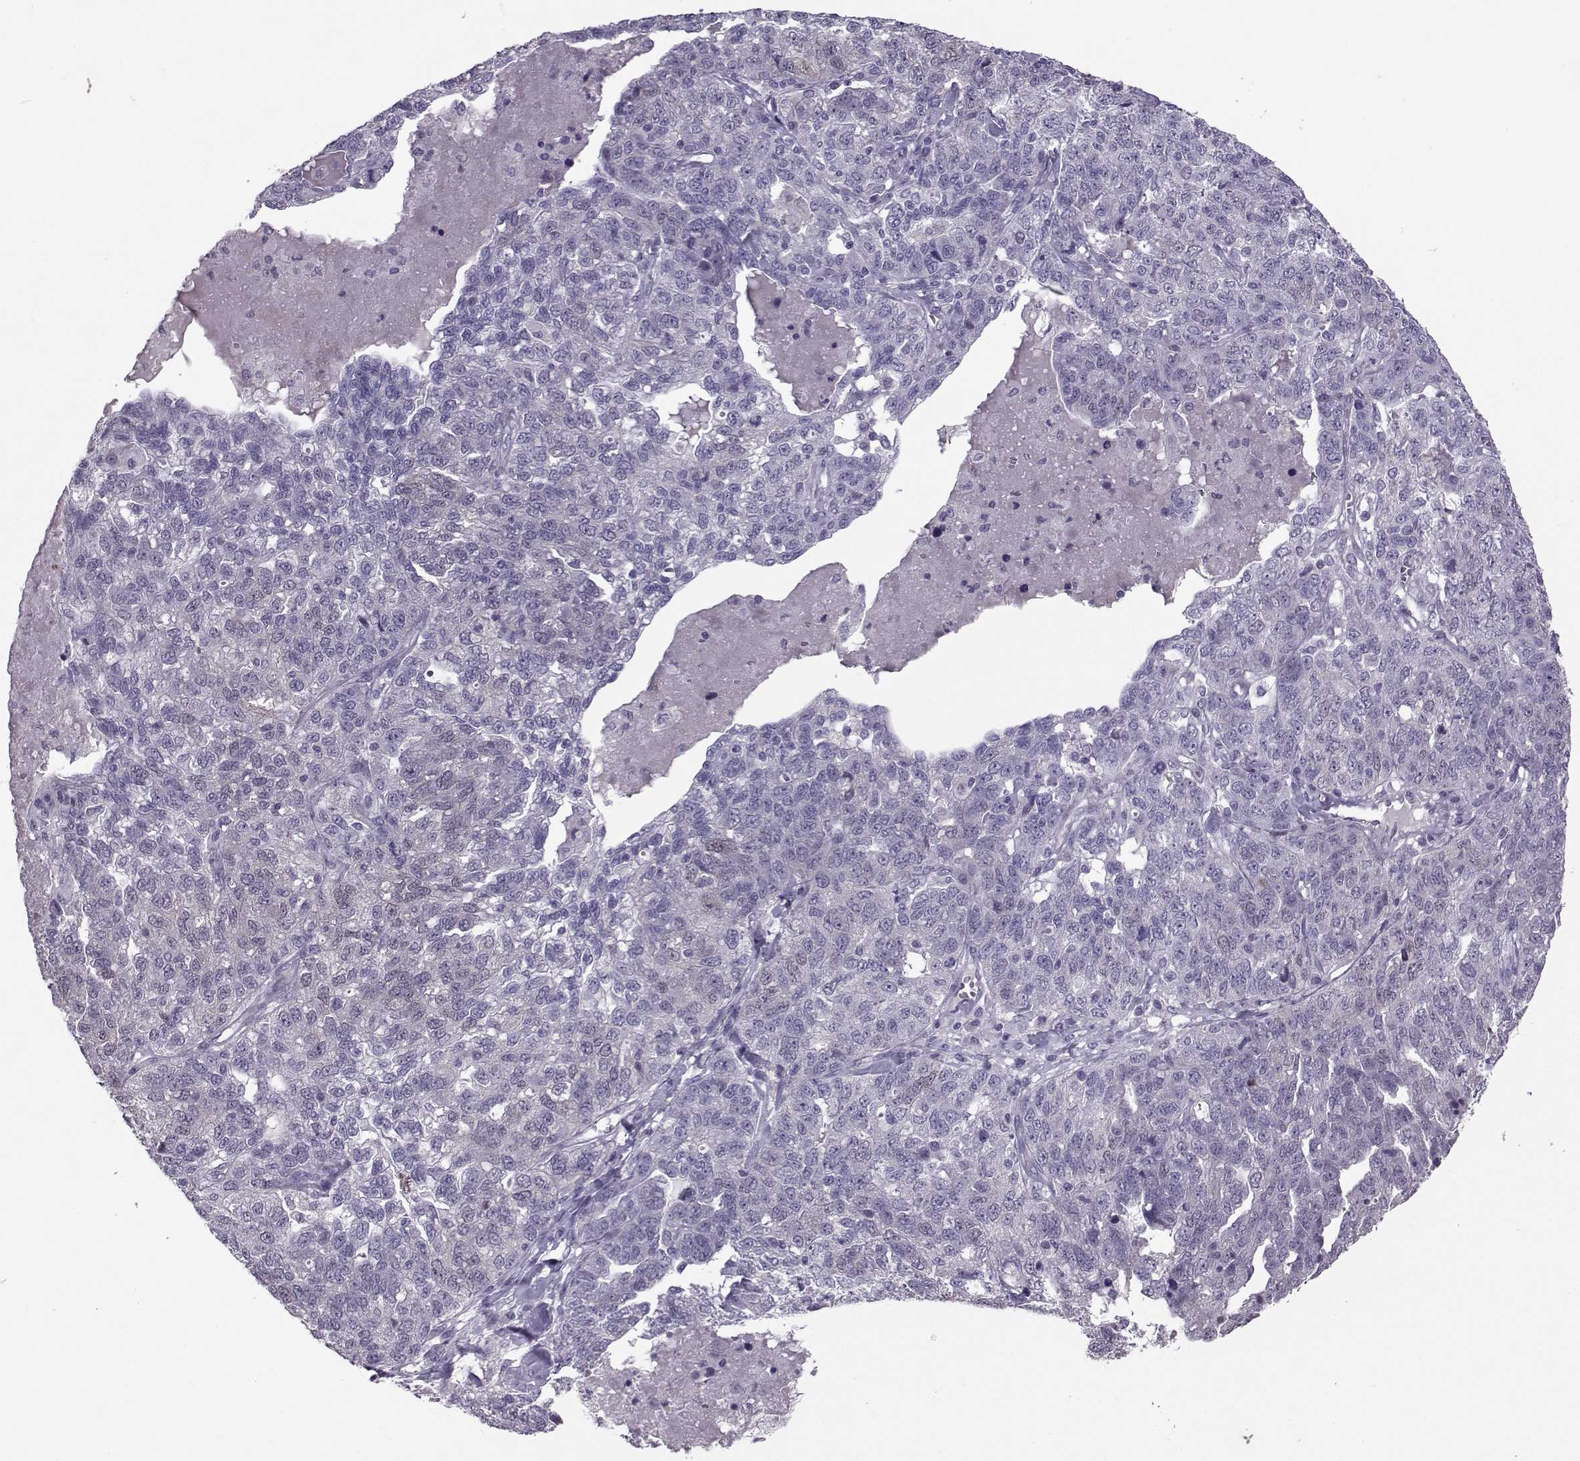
{"staining": {"intensity": "negative", "quantity": "none", "location": "none"}, "tissue": "ovarian cancer", "cell_type": "Tumor cells", "image_type": "cancer", "snomed": [{"axis": "morphology", "description": "Cystadenocarcinoma, serous, NOS"}, {"axis": "topography", "description": "Ovary"}], "caption": "Tumor cells show no significant staining in ovarian serous cystadenocarcinoma. (Brightfield microscopy of DAB immunohistochemistry (IHC) at high magnification).", "gene": "ASRGL1", "patient": {"sex": "female", "age": 71}}